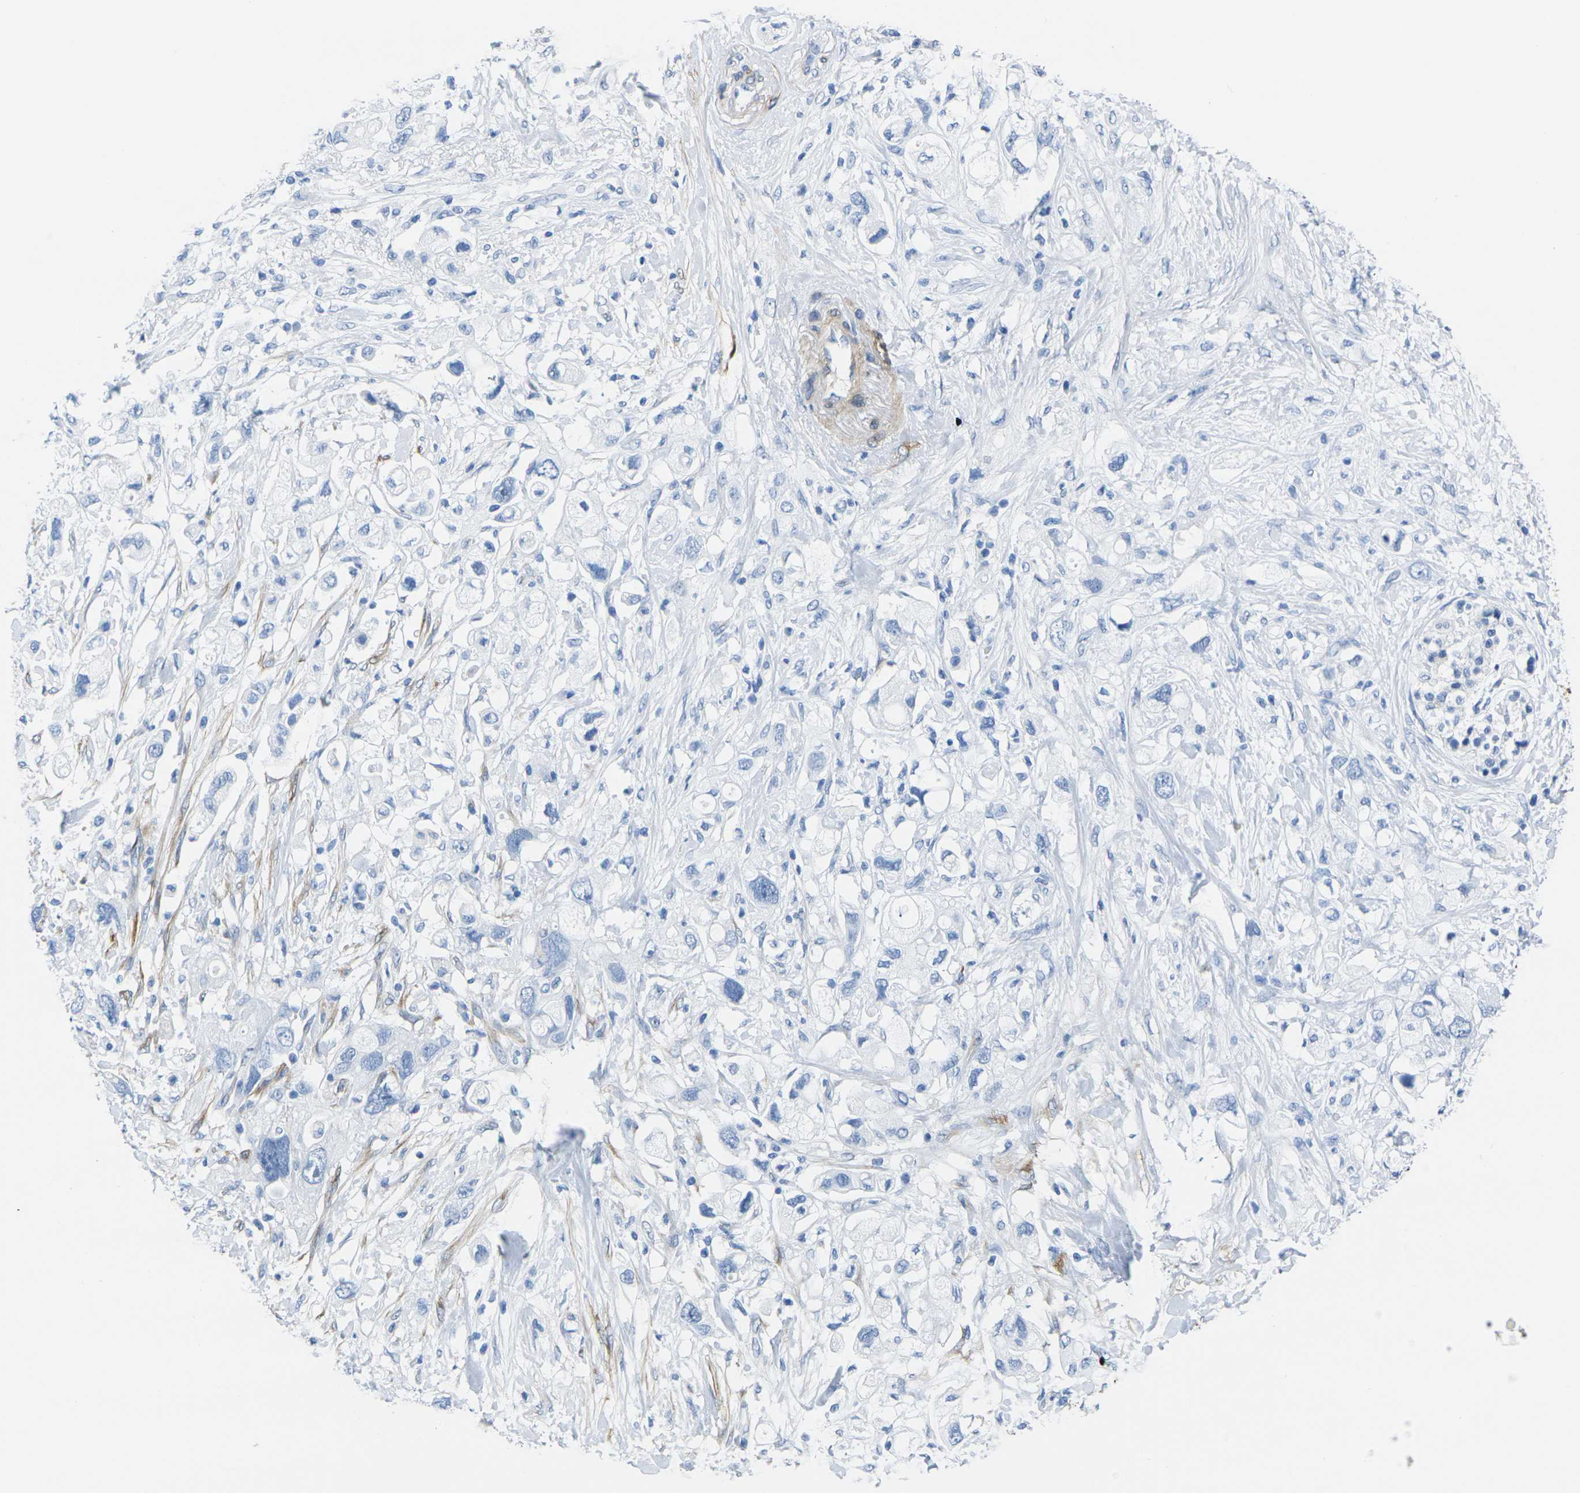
{"staining": {"intensity": "negative", "quantity": "none", "location": "none"}, "tissue": "pancreatic cancer", "cell_type": "Tumor cells", "image_type": "cancer", "snomed": [{"axis": "morphology", "description": "Adenocarcinoma, NOS"}, {"axis": "topography", "description": "Pancreas"}], "caption": "There is no significant staining in tumor cells of pancreatic cancer (adenocarcinoma).", "gene": "CNN1", "patient": {"sex": "female", "age": 56}}